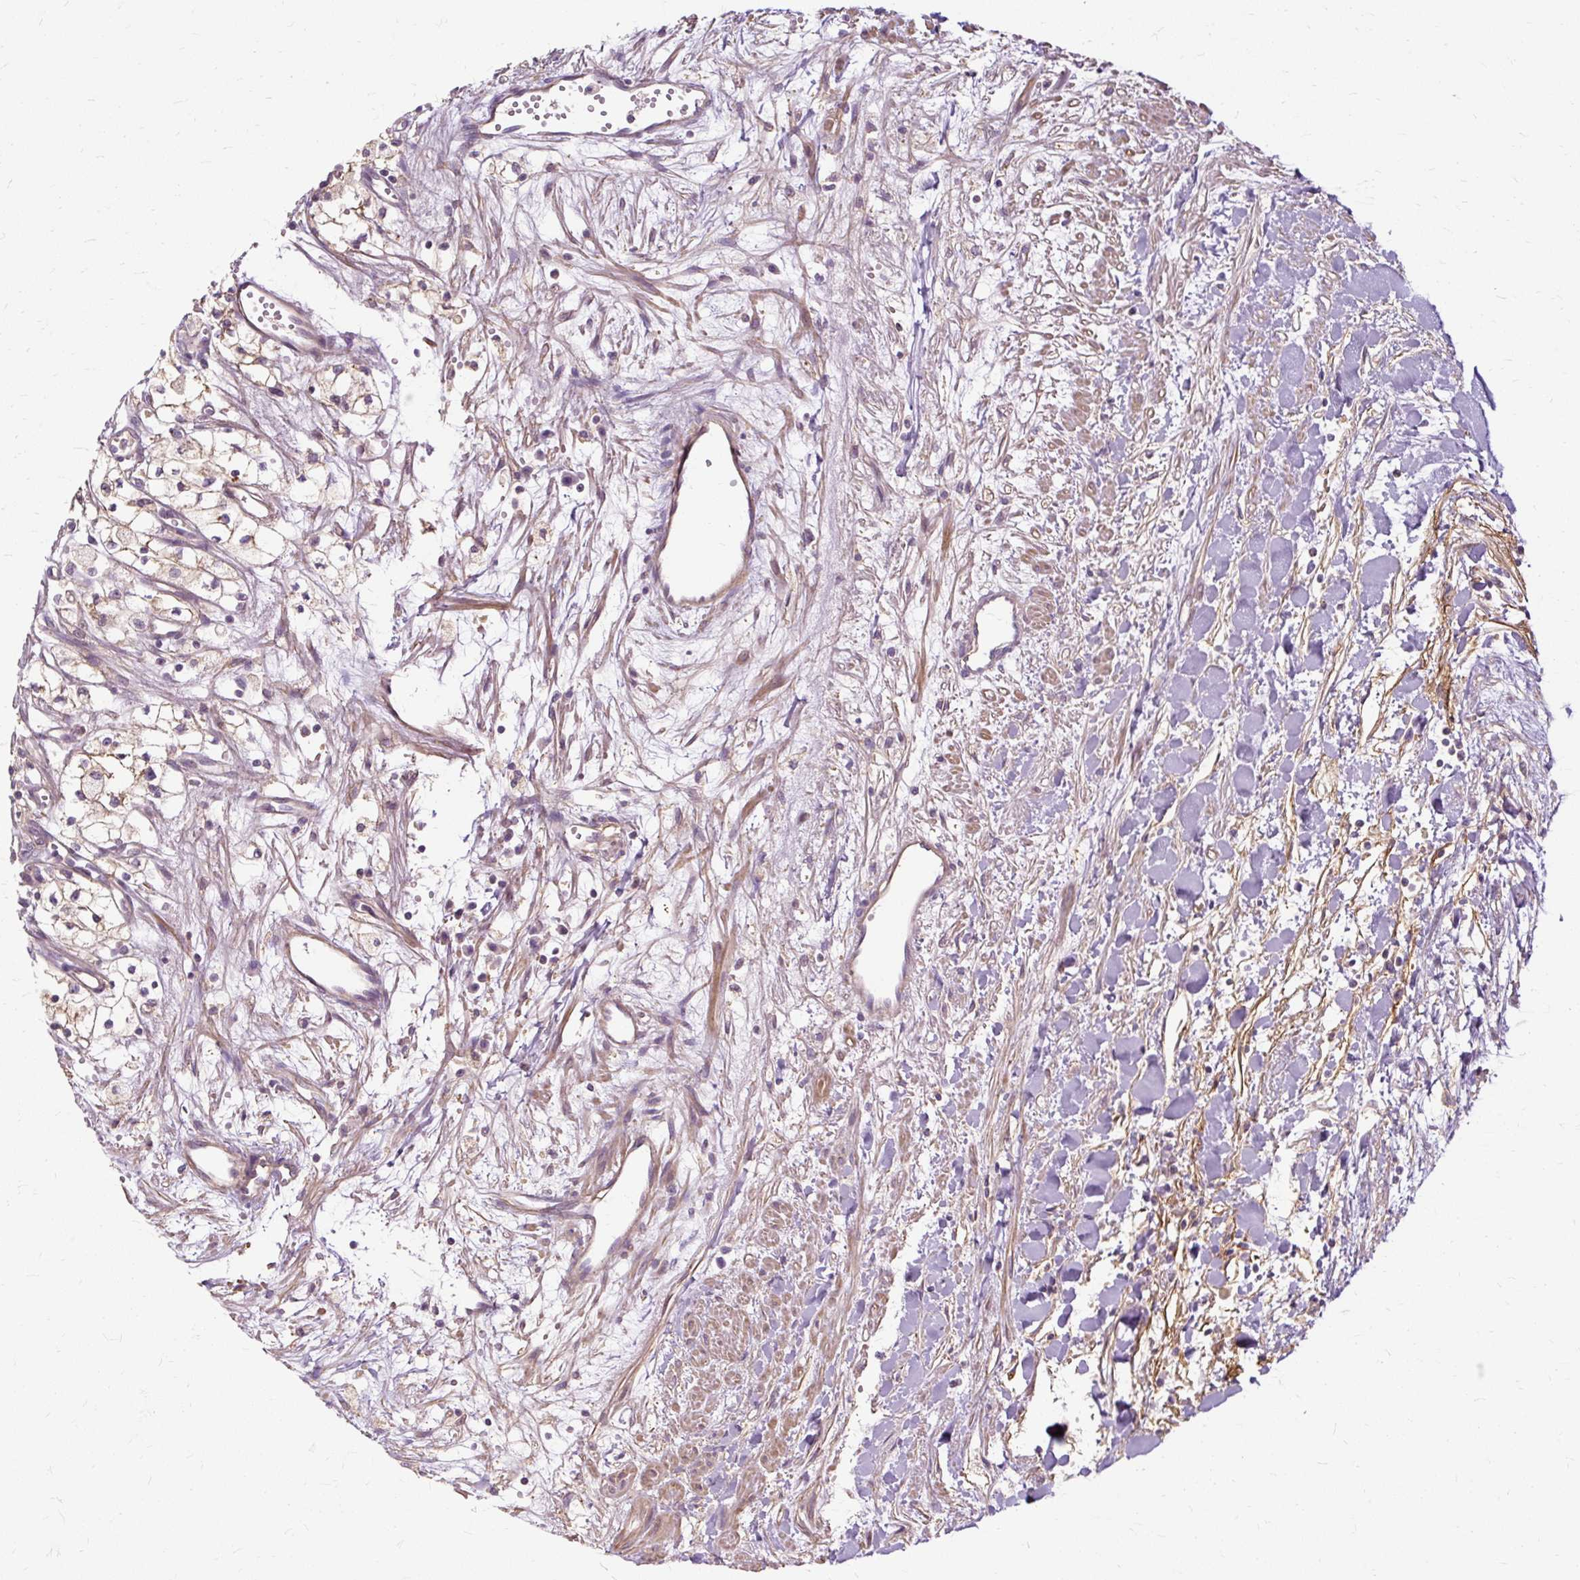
{"staining": {"intensity": "weak", "quantity": "<25%", "location": "cytoplasmic/membranous"}, "tissue": "renal cancer", "cell_type": "Tumor cells", "image_type": "cancer", "snomed": [{"axis": "morphology", "description": "Adenocarcinoma, NOS"}, {"axis": "topography", "description": "Kidney"}], "caption": "IHC micrograph of renal cancer (adenocarcinoma) stained for a protein (brown), which shows no expression in tumor cells.", "gene": "TSPAN8", "patient": {"sex": "male", "age": 59}}